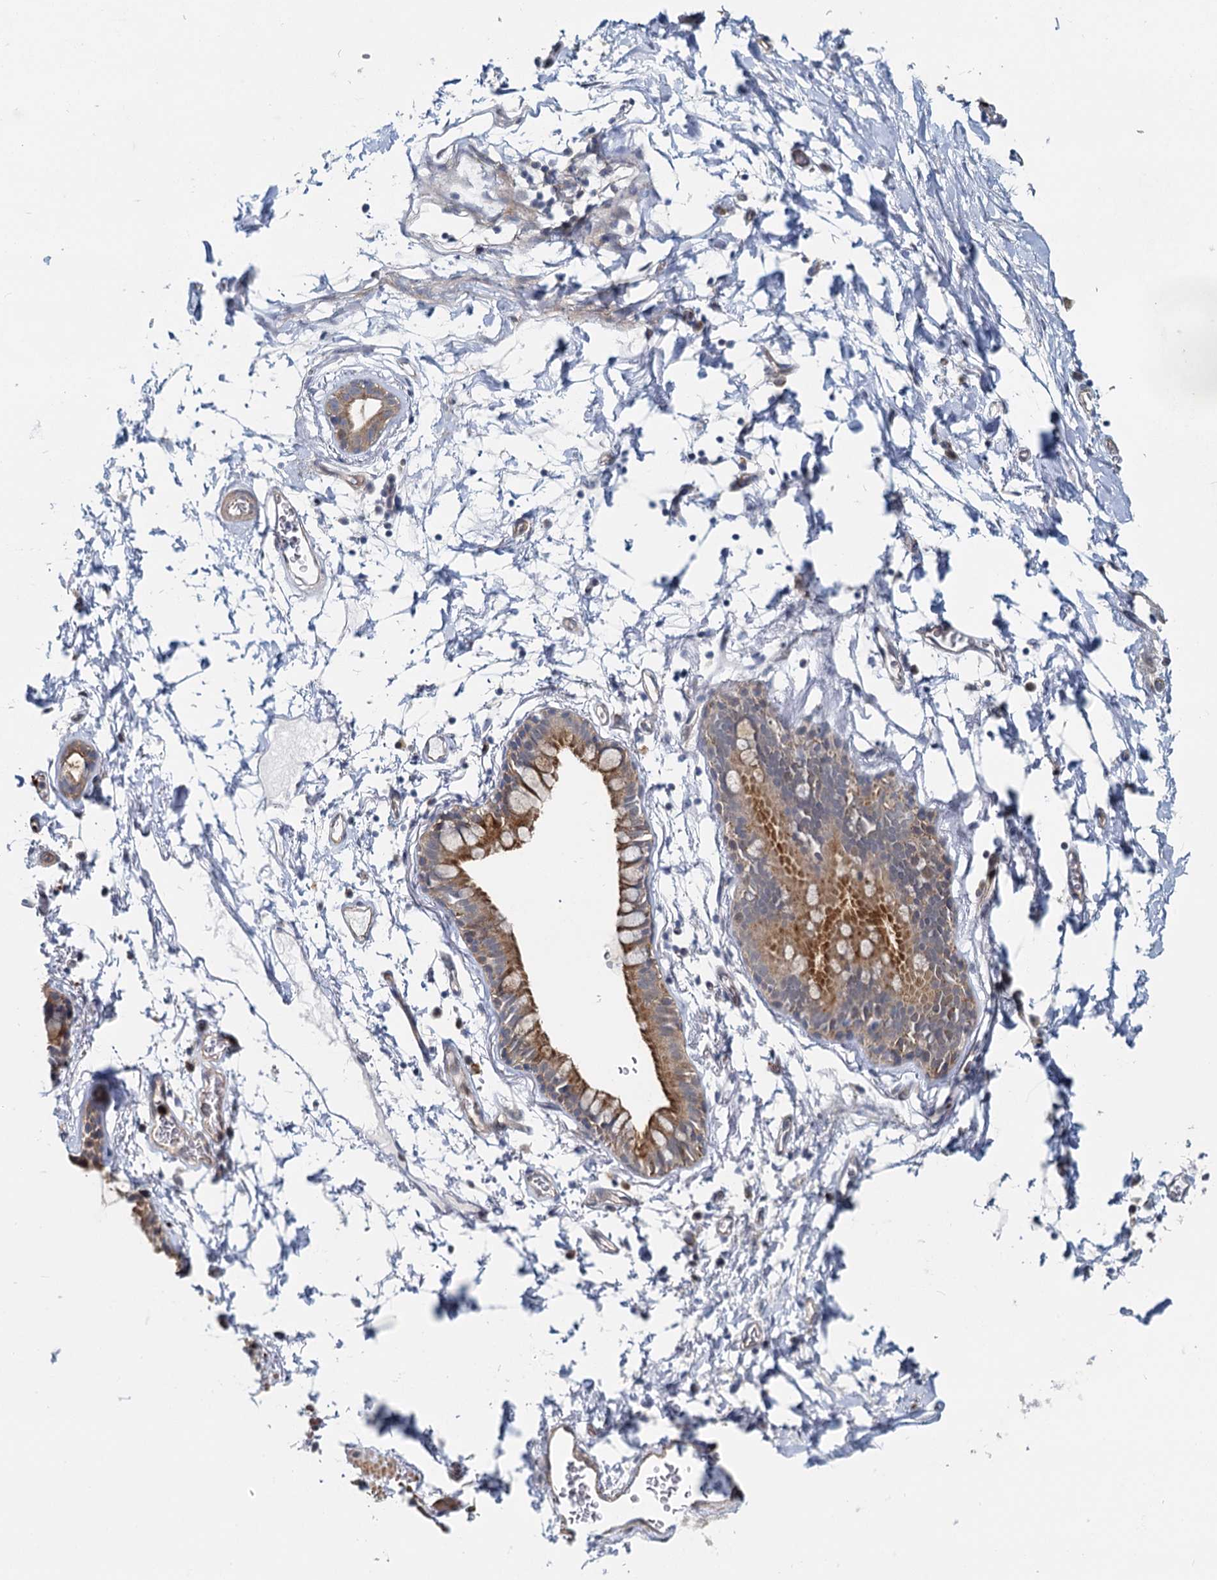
{"staining": {"intensity": "negative", "quantity": "none", "location": "none"}, "tissue": "adipose tissue", "cell_type": "Adipocytes", "image_type": "normal", "snomed": [{"axis": "morphology", "description": "Normal tissue, NOS"}, {"axis": "topography", "description": "Lymph node"}, {"axis": "topography", "description": "Bronchus"}], "caption": "Human adipose tissue stained for a protein using immunohistochemistry (IHC) exhibits no positivity in adipocytes.", "gene": "ADCY2", "patient": {"sex": "male", "age": 63}}